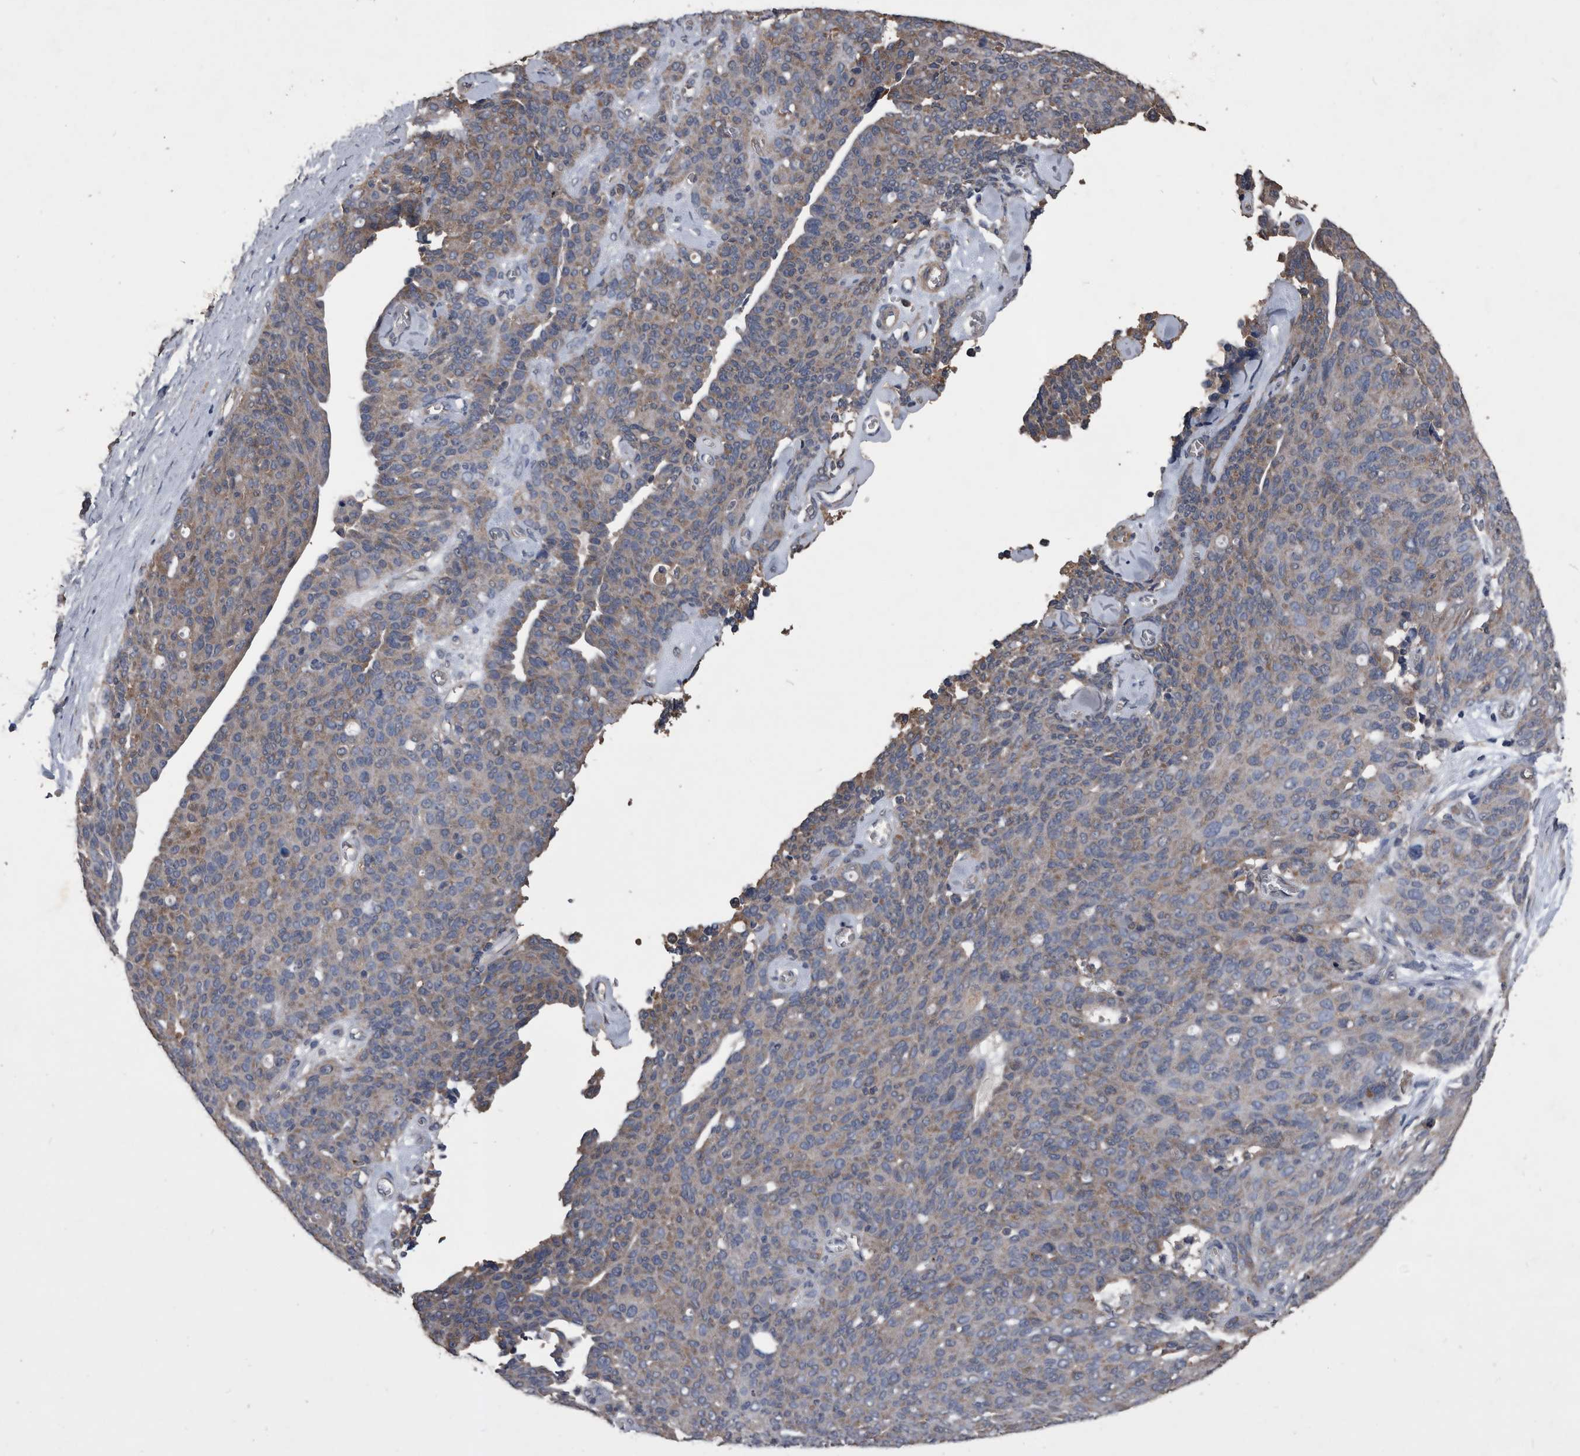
{"staining": {"intensity": "weak", "quantity": "25%-75%", "location": "cytoplasmic/membranous"}, "tissue": "ovarian cancer", "cell_type": "Tumor cells", "image_type": "cancer", "snomed": [{"axis": "morphology", "description": "Carcinoma, endometroid"}, {"axis": "topography", "description": "Ovary"}], "caption": "Immunohistochemical staining of human ovarian cancer (endometroid carcinoma) exhibits low levels of weak cytoplasmic/membranous staining in approximately 25%-75% of tumor cells.", "gene": "NRBP1", "patient": {"sex": "female", "age": 60}}